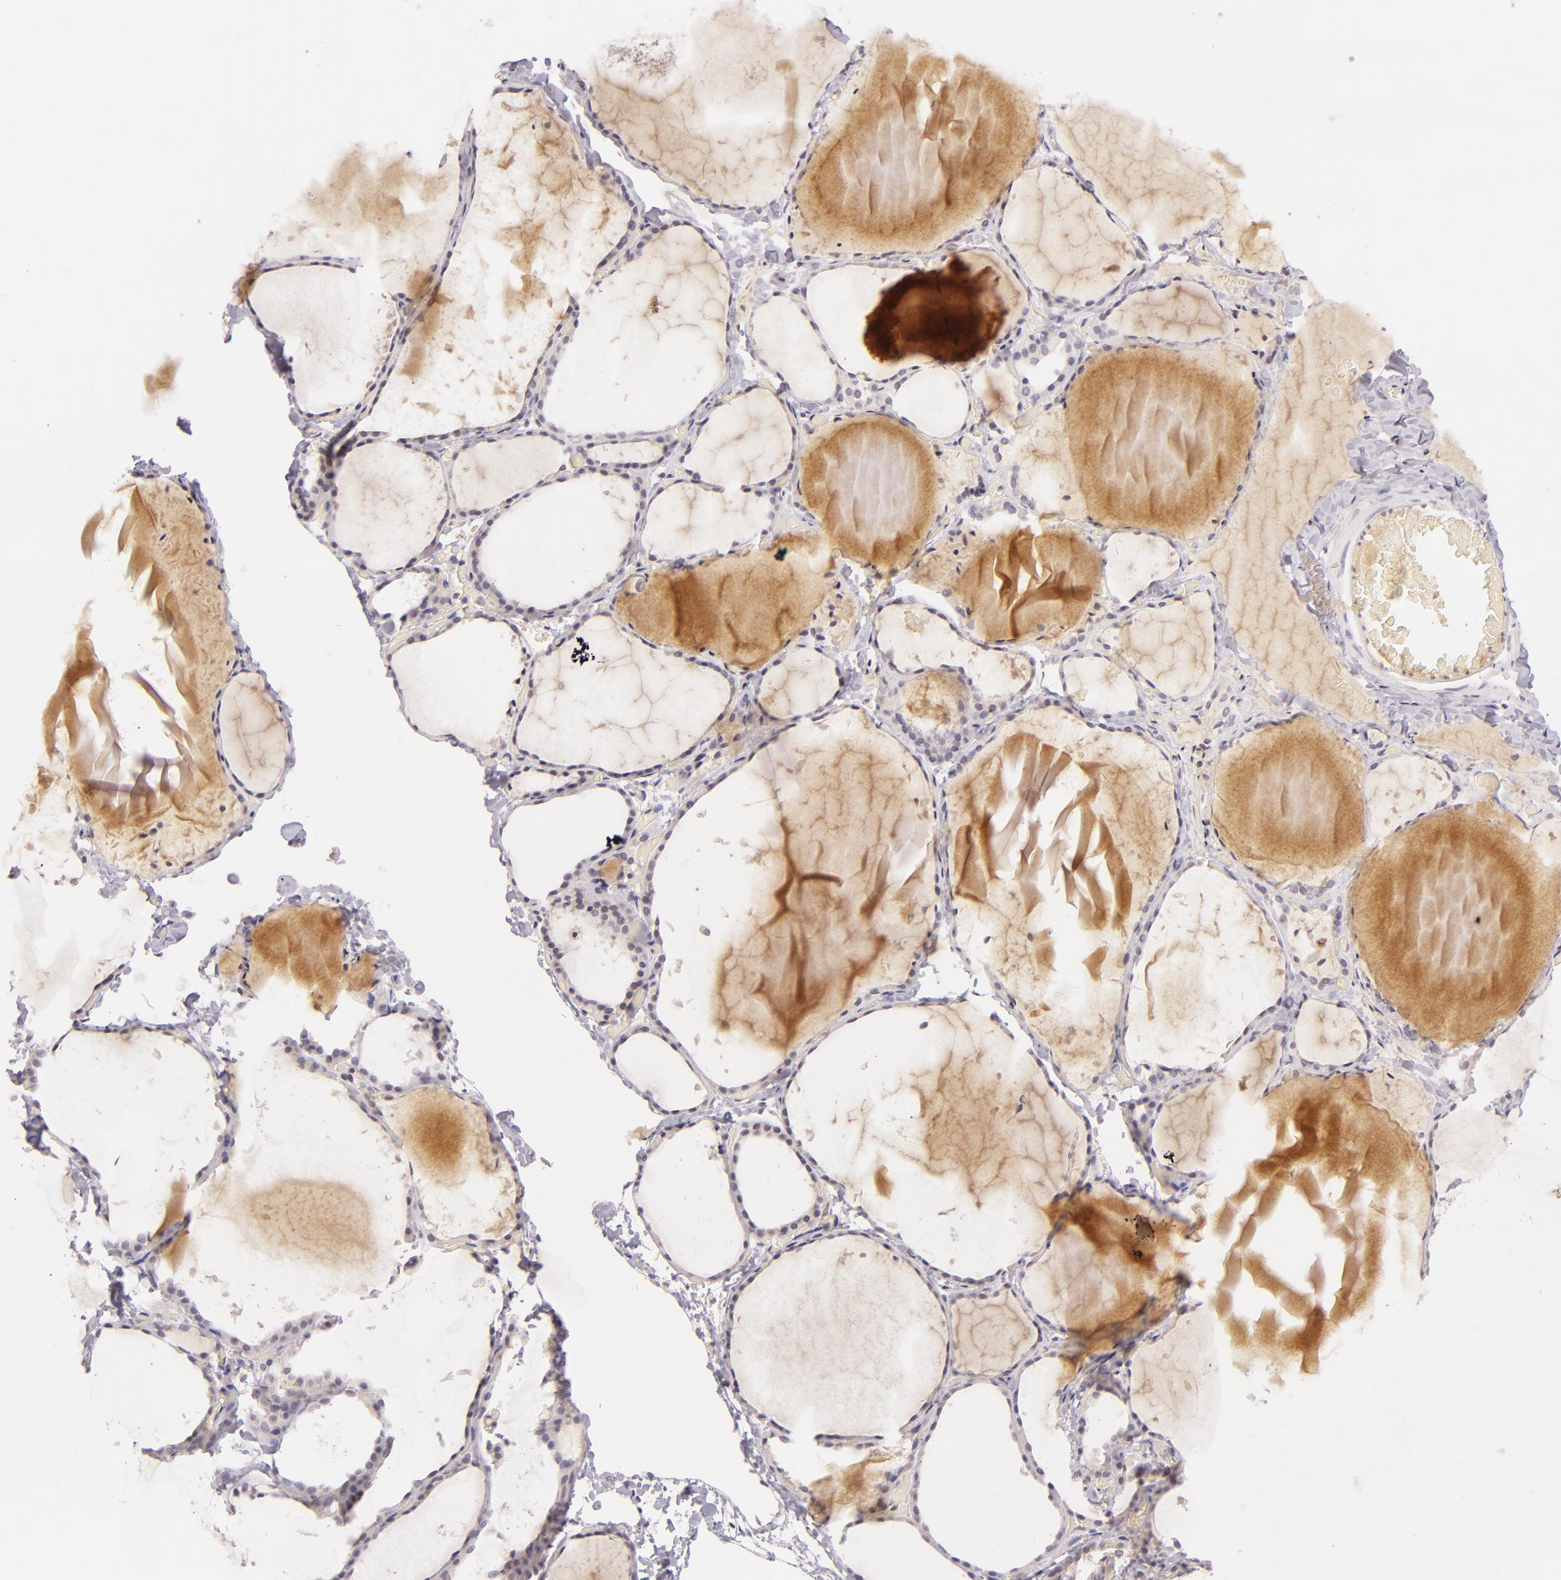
{"staining": {"intensity": "weak", "quantity": ">75%", "location": "cytoplasmic/membranous"}, "tissue": "thyroid gland", "cell_type": "Glandular cells", "image_type": "normal", "snomed": [{"axis": "morphology", "description": "Normal tissue, NOS"}, {"axis": "topography", "description": "Thyroid gland"}], "caption": "DAB (3,3'-diaminobenzidine) immunohistochemical staining of unremarkable human thyroid gland demonstrates weak cytoplasmic/membranous protein positivity in approximately >75% of glandular cells. (DAB (3,3'-diaminobenzidine) IHC with brightfield microscopy, high magnification).", "gene": "CASP8", "patient": {"sex": "female", "age": 22}}